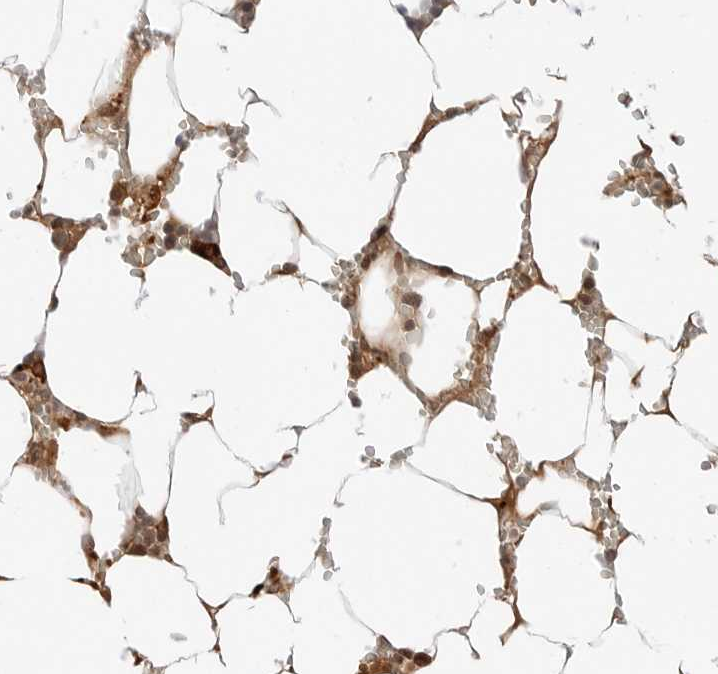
{"staining": {"intensity": "moderate", "quantity": "25%-75%", "location": "cytoplasmic/membranous,nuclear"}, "tissue": "bone marrow", "cell_type": "Hematopoietic cells", "image_type": "normal", "snomed": [{"axis": "morphology", "description": "Normal tissue, NOS"}, {"axis": "topography", "description": "Bone marrow"}], "caption": "A brown stain highlights moderate cytoplasmic/membranous,nuclear staining of a protein in hematopoietic cells of normal human bone marrow. (Stains: DAB (3,3'-diaminobenzidine) in brown, nuclei in blue, Microscopy: brightfield microscopy at high magnification).", "gene": "GEM", "patient": {"sex": "male", "age": 70}}